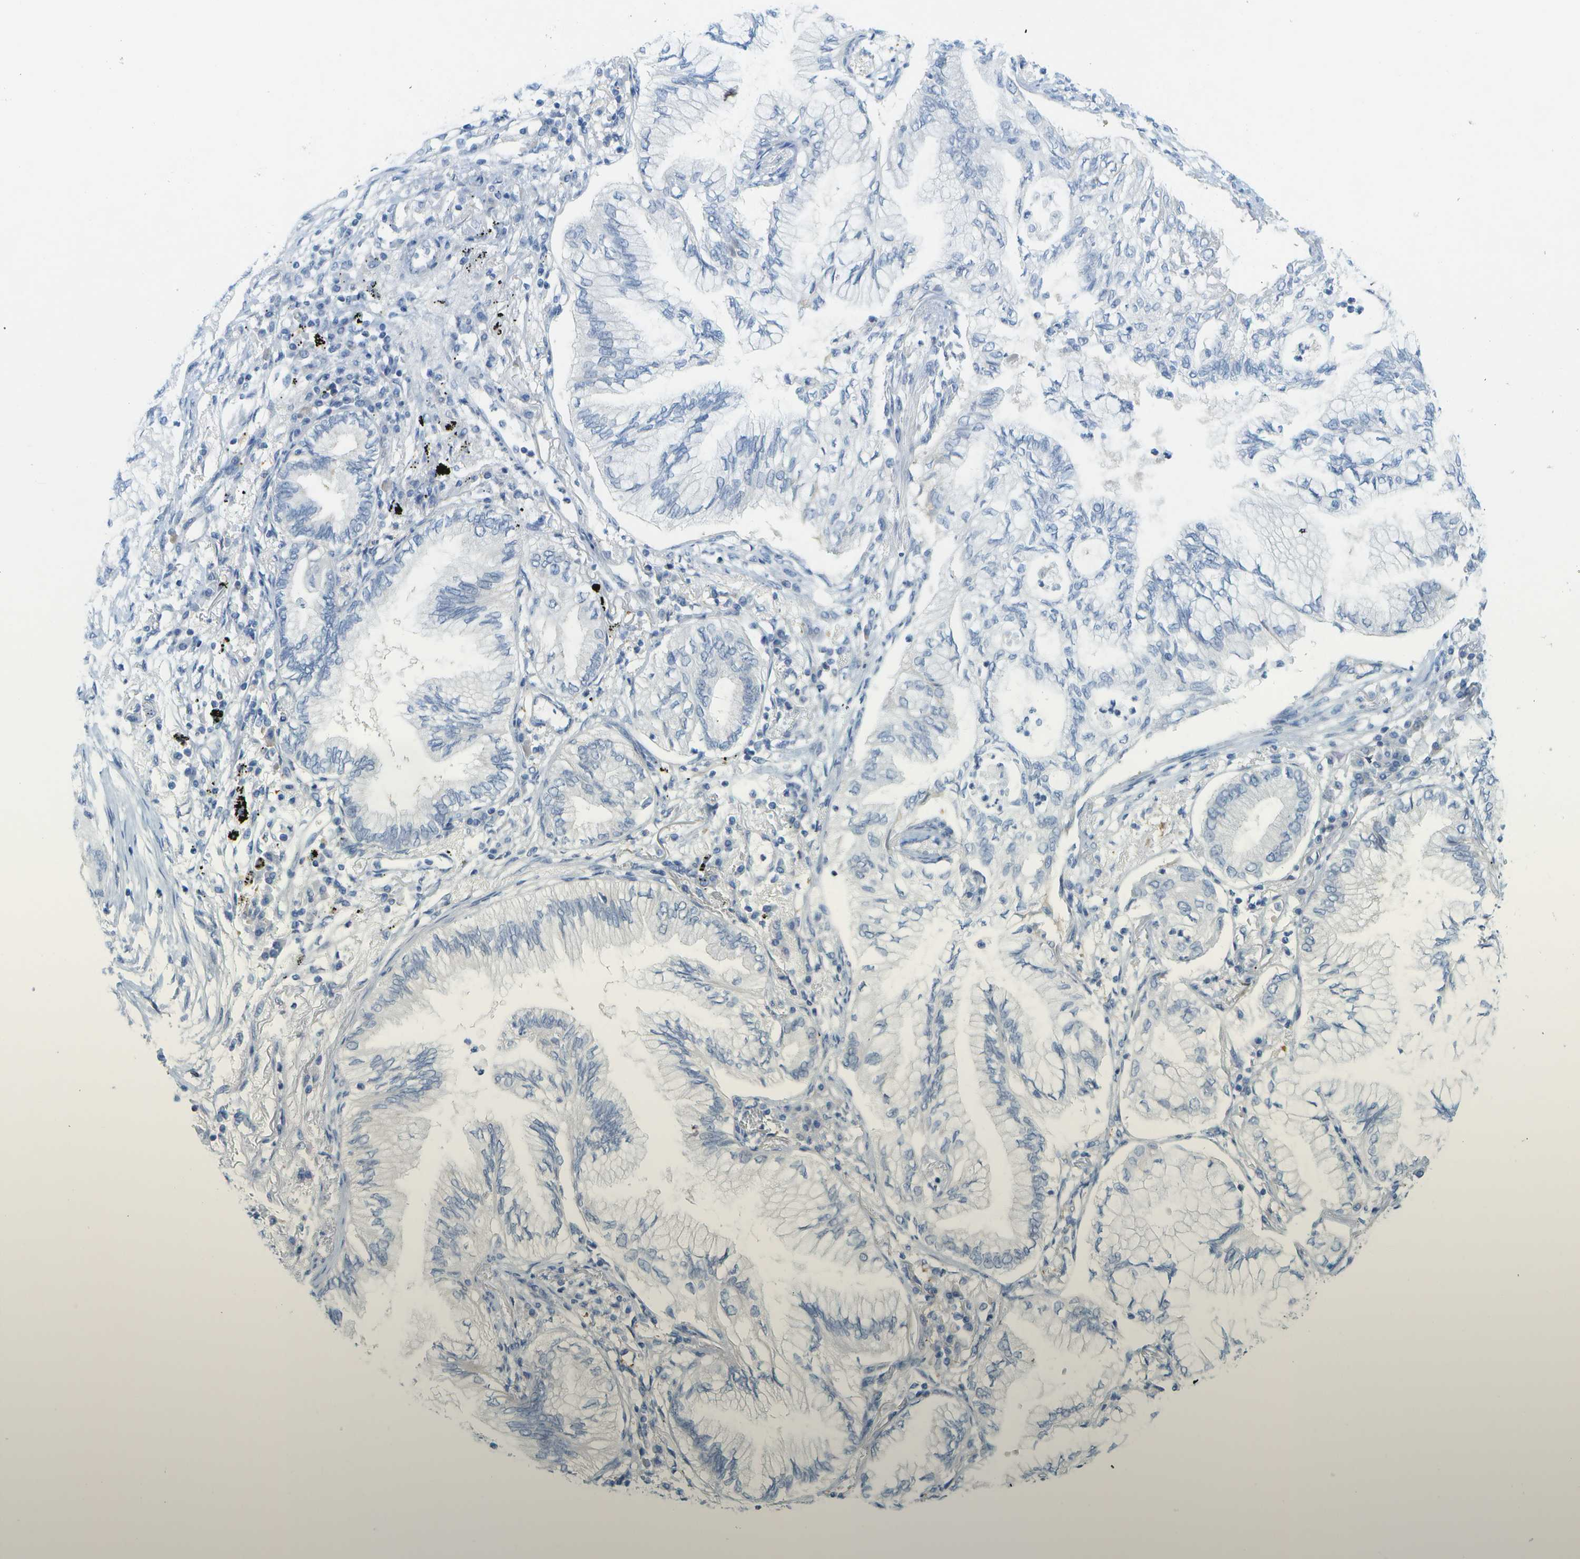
{"staining": {"intensity": "negative", "quantity": "none", "location": "none"}, "tissue": "lung cancer", "cell_type": "Tumor cells", "image_type": "cancer", "snomed": [{"axis": "morphology", "description": "Normal tissue, NOS"}, {"axis": "morphology", "description": "Adenocarcinoma, NOS"}, {"axis": "topography", "description": "Bronchus"}, {"axis": "topography", "description": "Lung"}], "caption": "There is no significant positivity in tumor cells of lung adenocarcinoma.", "gene": "CUL9", "patient": {"sex": "female", "age": 70}}